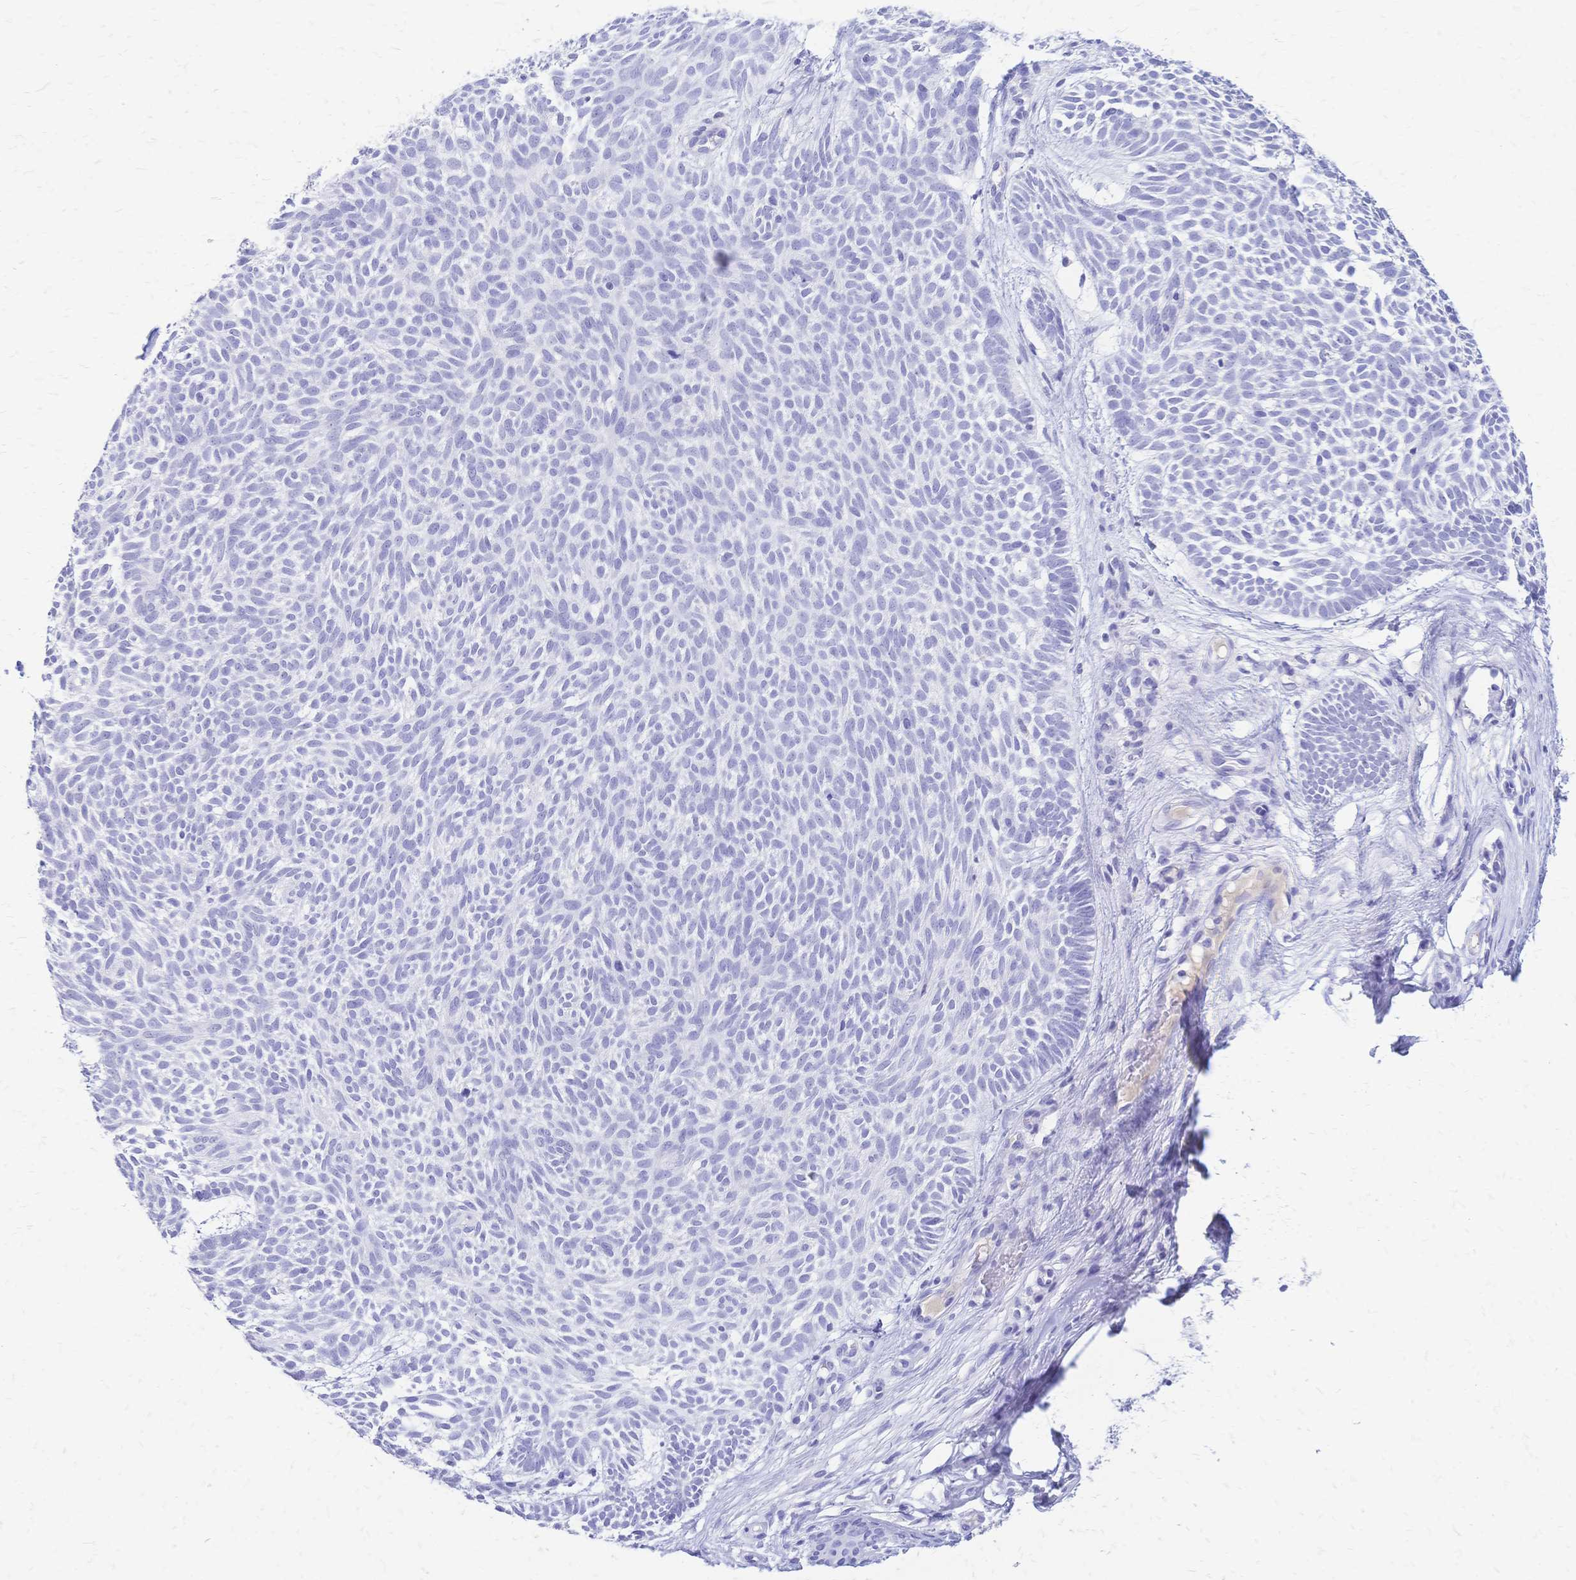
{"staining": {"intensity": "negative", "quantity": "none", "location": "none"}, "tissue": "skin cancer", "cell_type": "Tumor cells", "image_type": "cancer", "snomed": [{"axis": "morphology", "description": "Basal cell carcinoma"}, {"axis": "topography", "description": "Skin"}], "caption": "This is an immunohistochemistry image of skin basal cell carcinoma. There is no expression in tumor cells.", "gene": "FA2H", "patient": {"sex": "male", "age": 89}}